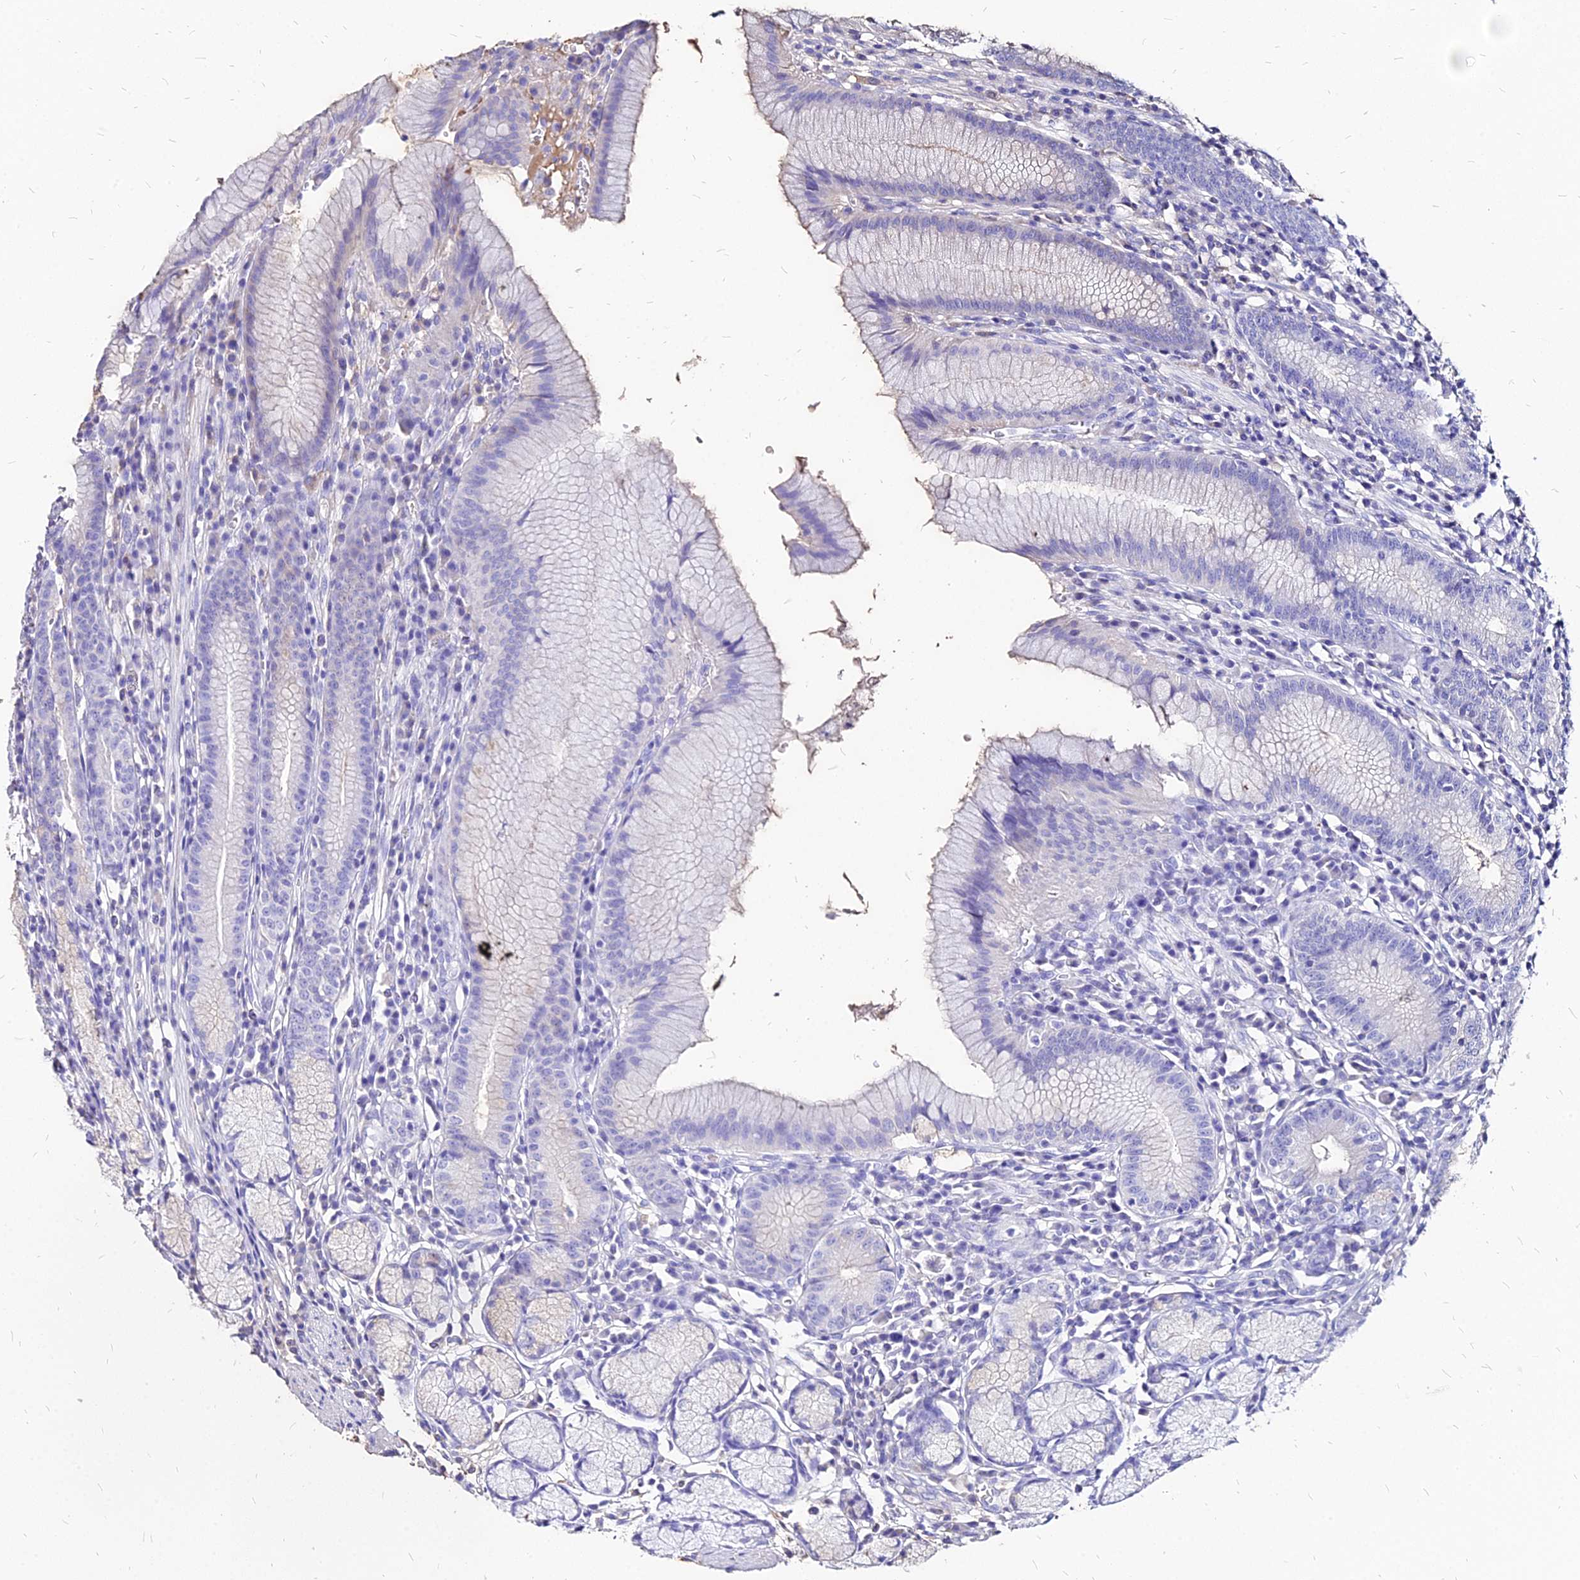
{"staining": {"intensity": "negative", "quantity": "none", "location": "none"}, "tissue": "stomach", "cell_type": "Glandular cells", "image_type": "normal", "snomed": [{"axis": "morphology", "description": "Normal tissue, NOS"}, {"axis": "topography", "description": "Stomach"}], "caption": "An immunohistochemistry photomicrograph of benign stomach is shown. There is no staining in glandular cells of stomach. The staining was performed using DAB to visualize the protein expression in brown, while the nuclei were stained in blue with hematoxylin (Magnification: 20x).", "gene": "NME5", "patient": {"sex": "male", "age": 55}}